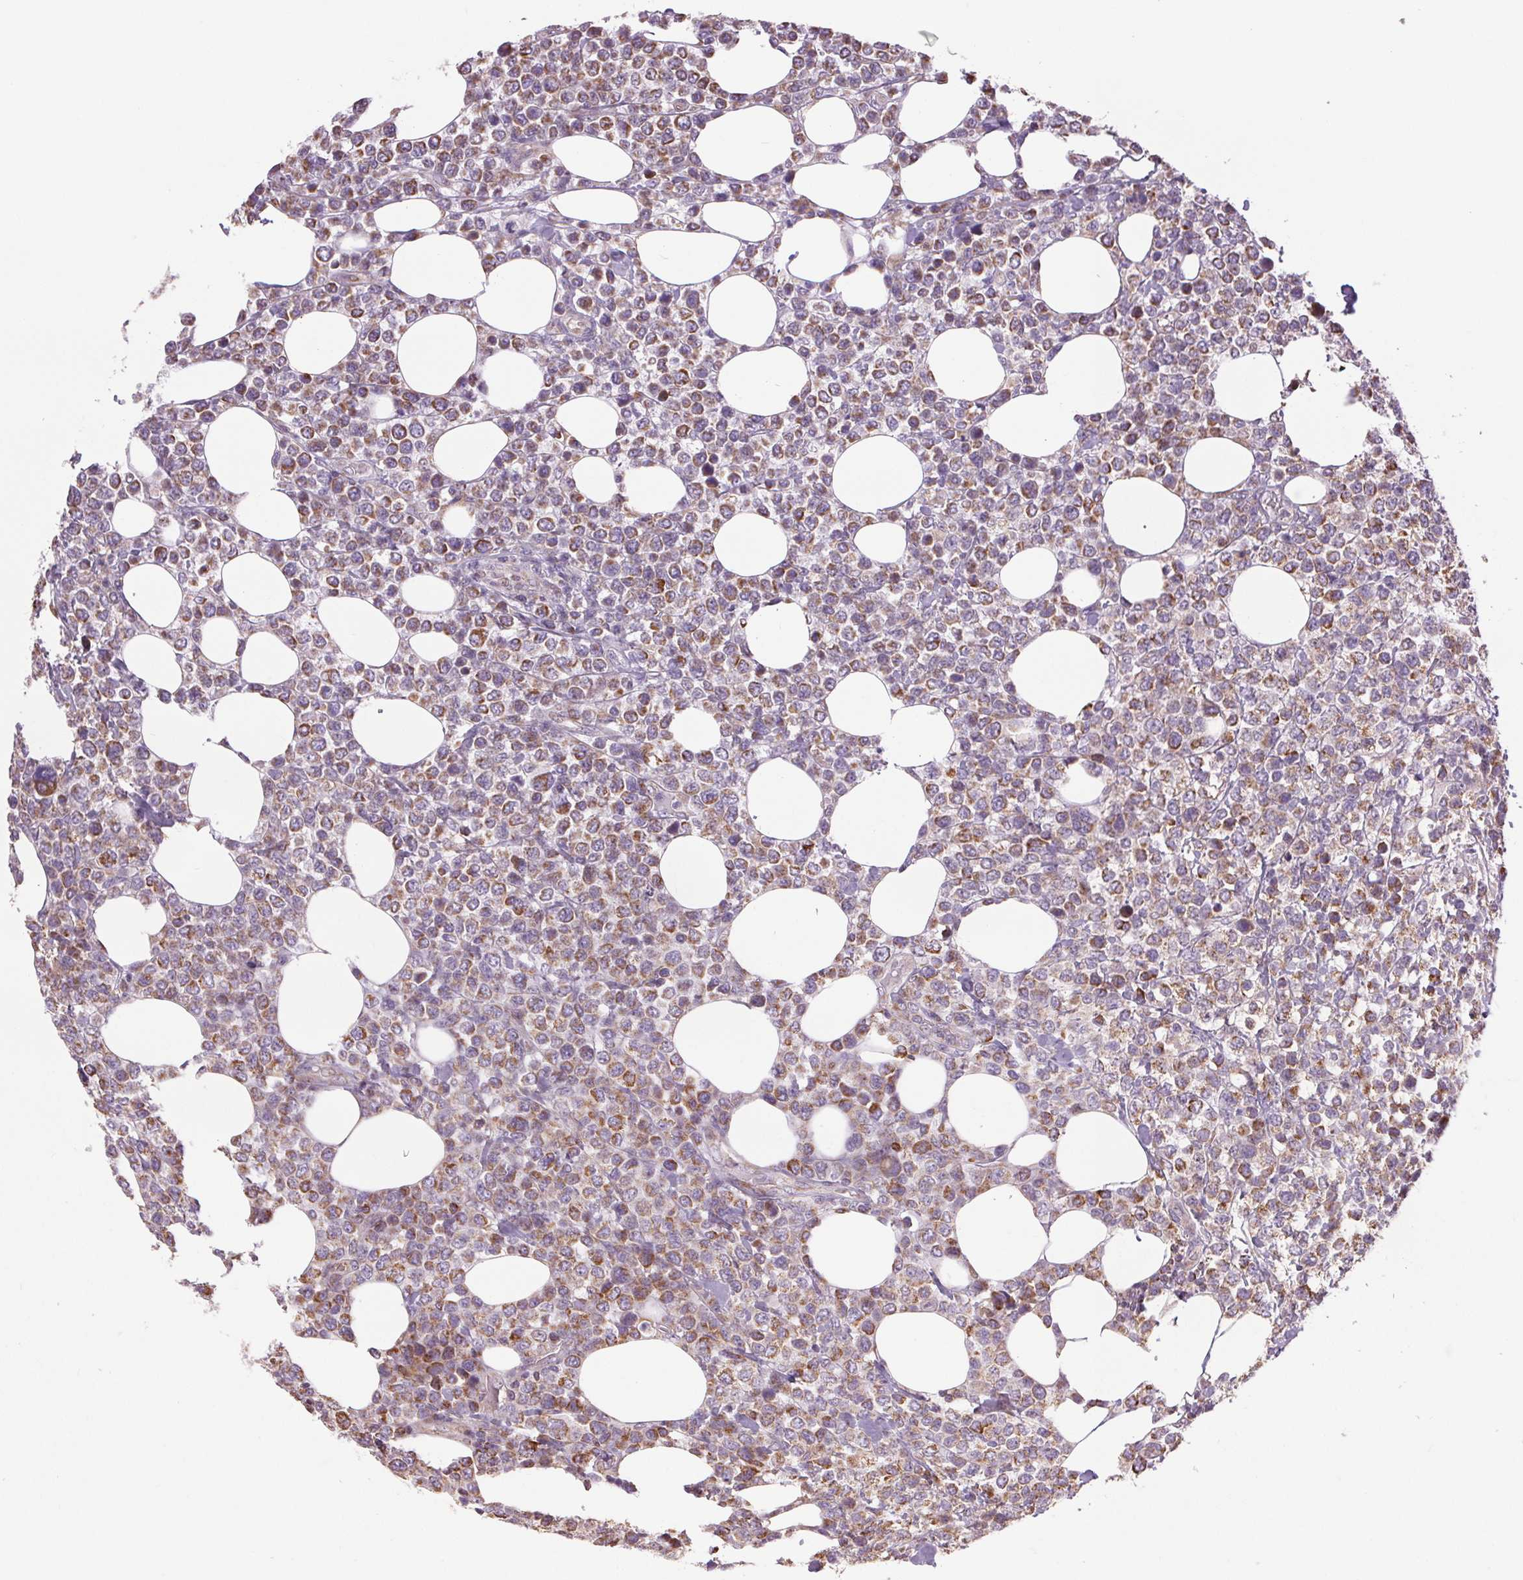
{"staining": {"intensity": "moderate", "quantity": "<25%", "location": "cytoplasmic/membranous"}, "tissue": "lymphoma", "cell_type": "Tumor cells", "image_type": "cancer", "snomed": [{"axis": "morphology", "description": "Malignant lymphoma, non-Hodgkin's type, High grade"}, {"axis": "topography", "description": "Soft tissue"}], "caption": "Protein expression analysis of human lymphoma reveals moderate cytoplasmic/membranous positivity in approximately <25% of tumor cells. (DAB IHC, brown staining for protein, blue staining for nuclei).", "gene": "DGUOK", "patient": {"sex": "female", "age": 56}}